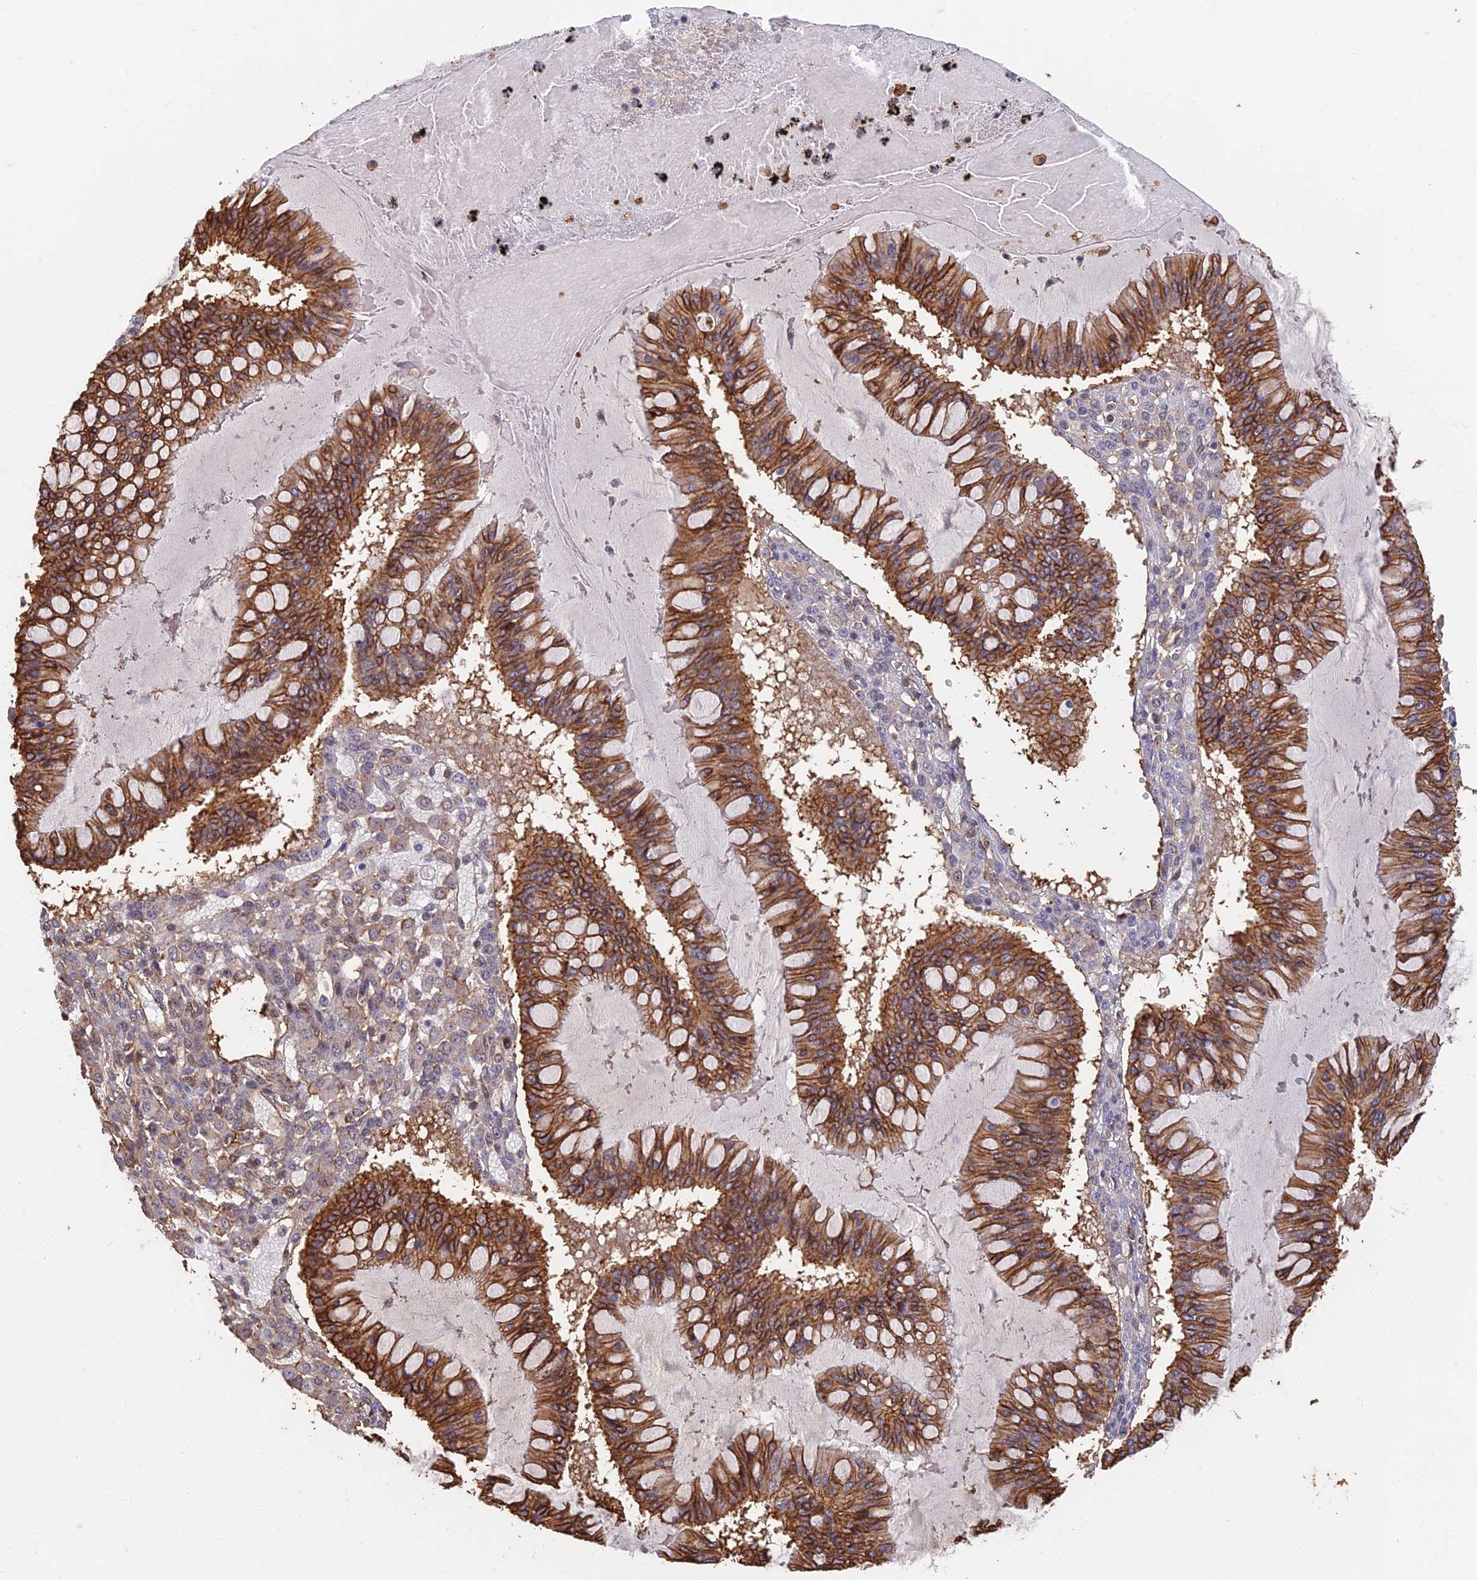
{"staining": {"intensity": "strong", "quantity": ">75%", "location": "cytoplasmic/membranous"}, "tissue": "ovarian cancer", "cell_type": "Tumor cells", "image_type": "cancer", "snomed": [{"axis": "morphology", "description": "Cystadenocarcinoma, mucinous, NOS"}, {"axis": "topography", "description": "Ovary"}], "caption": "Immunohistochemistry (IHC) of human ovarian cancer (mucinous cystadenocarcinoma) displays high levels of strong cytoplasmic/membranous staining in about >75% of tumor cells. (DAB IHC, brown staining for protein, blue staining for nuclei).", "gene": "LRRN3", "patient": {"sex": "female", "age": 73}}